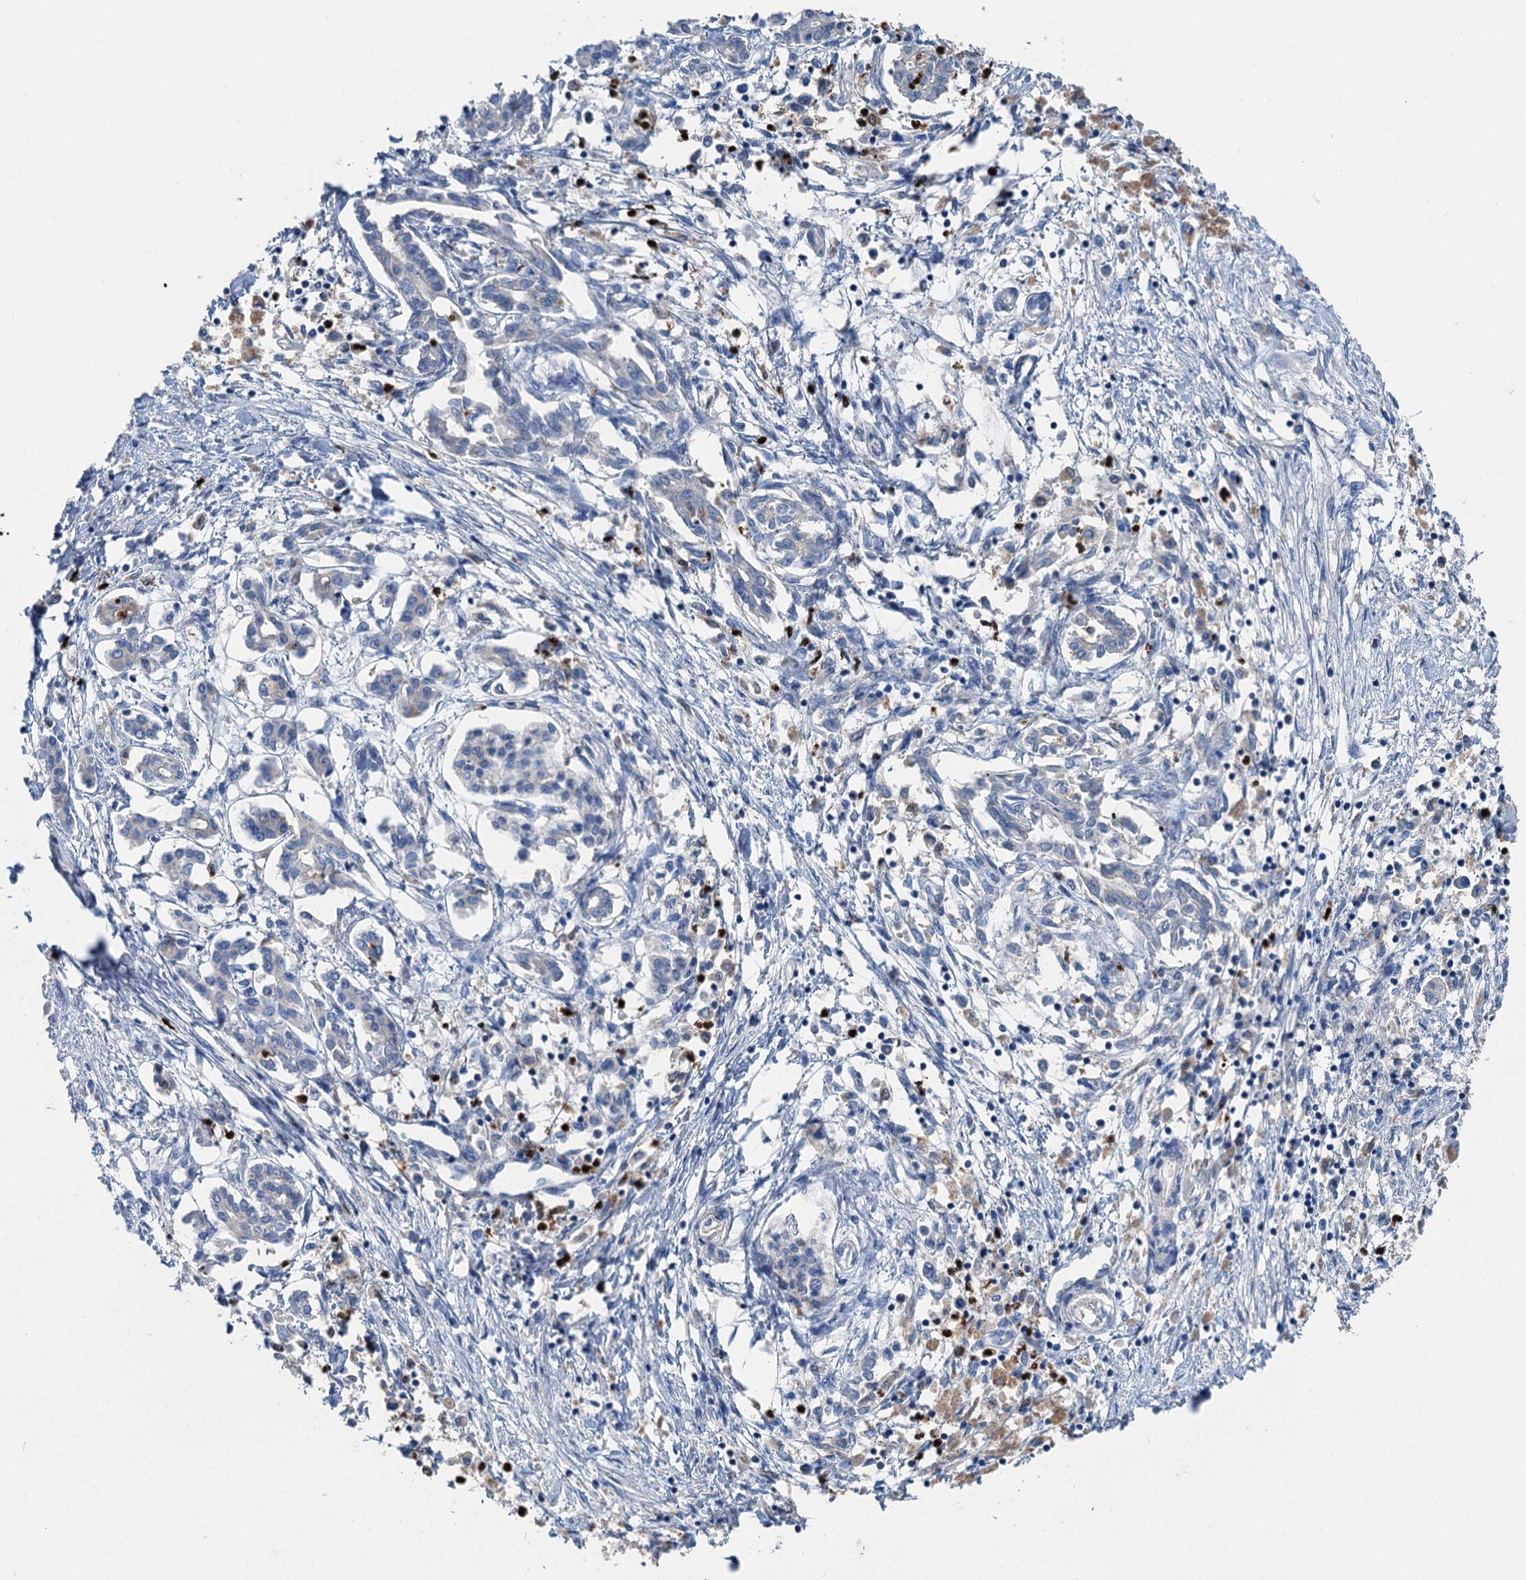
{"staining": {"intensity": "negative", "quantity": "none", "location": "none"}, "tissue": "pancreatic cancer", "cell_type": "Tumor cells", "image_type": "cancer", "snomed": [{"axis": "morphology", "description": "Adenocarcinoma, NOS"}, {"axis": "topography", "description": "Pancreas"}], "caption": "High power microscopy histopathology image of an immunohistochemistry (IHC) image of adenocarcinoma (pancreatic), revealing no significant expression in tumor cells.", "gene": "OTOA", "patient": {"sex": "female", "age": 50}}